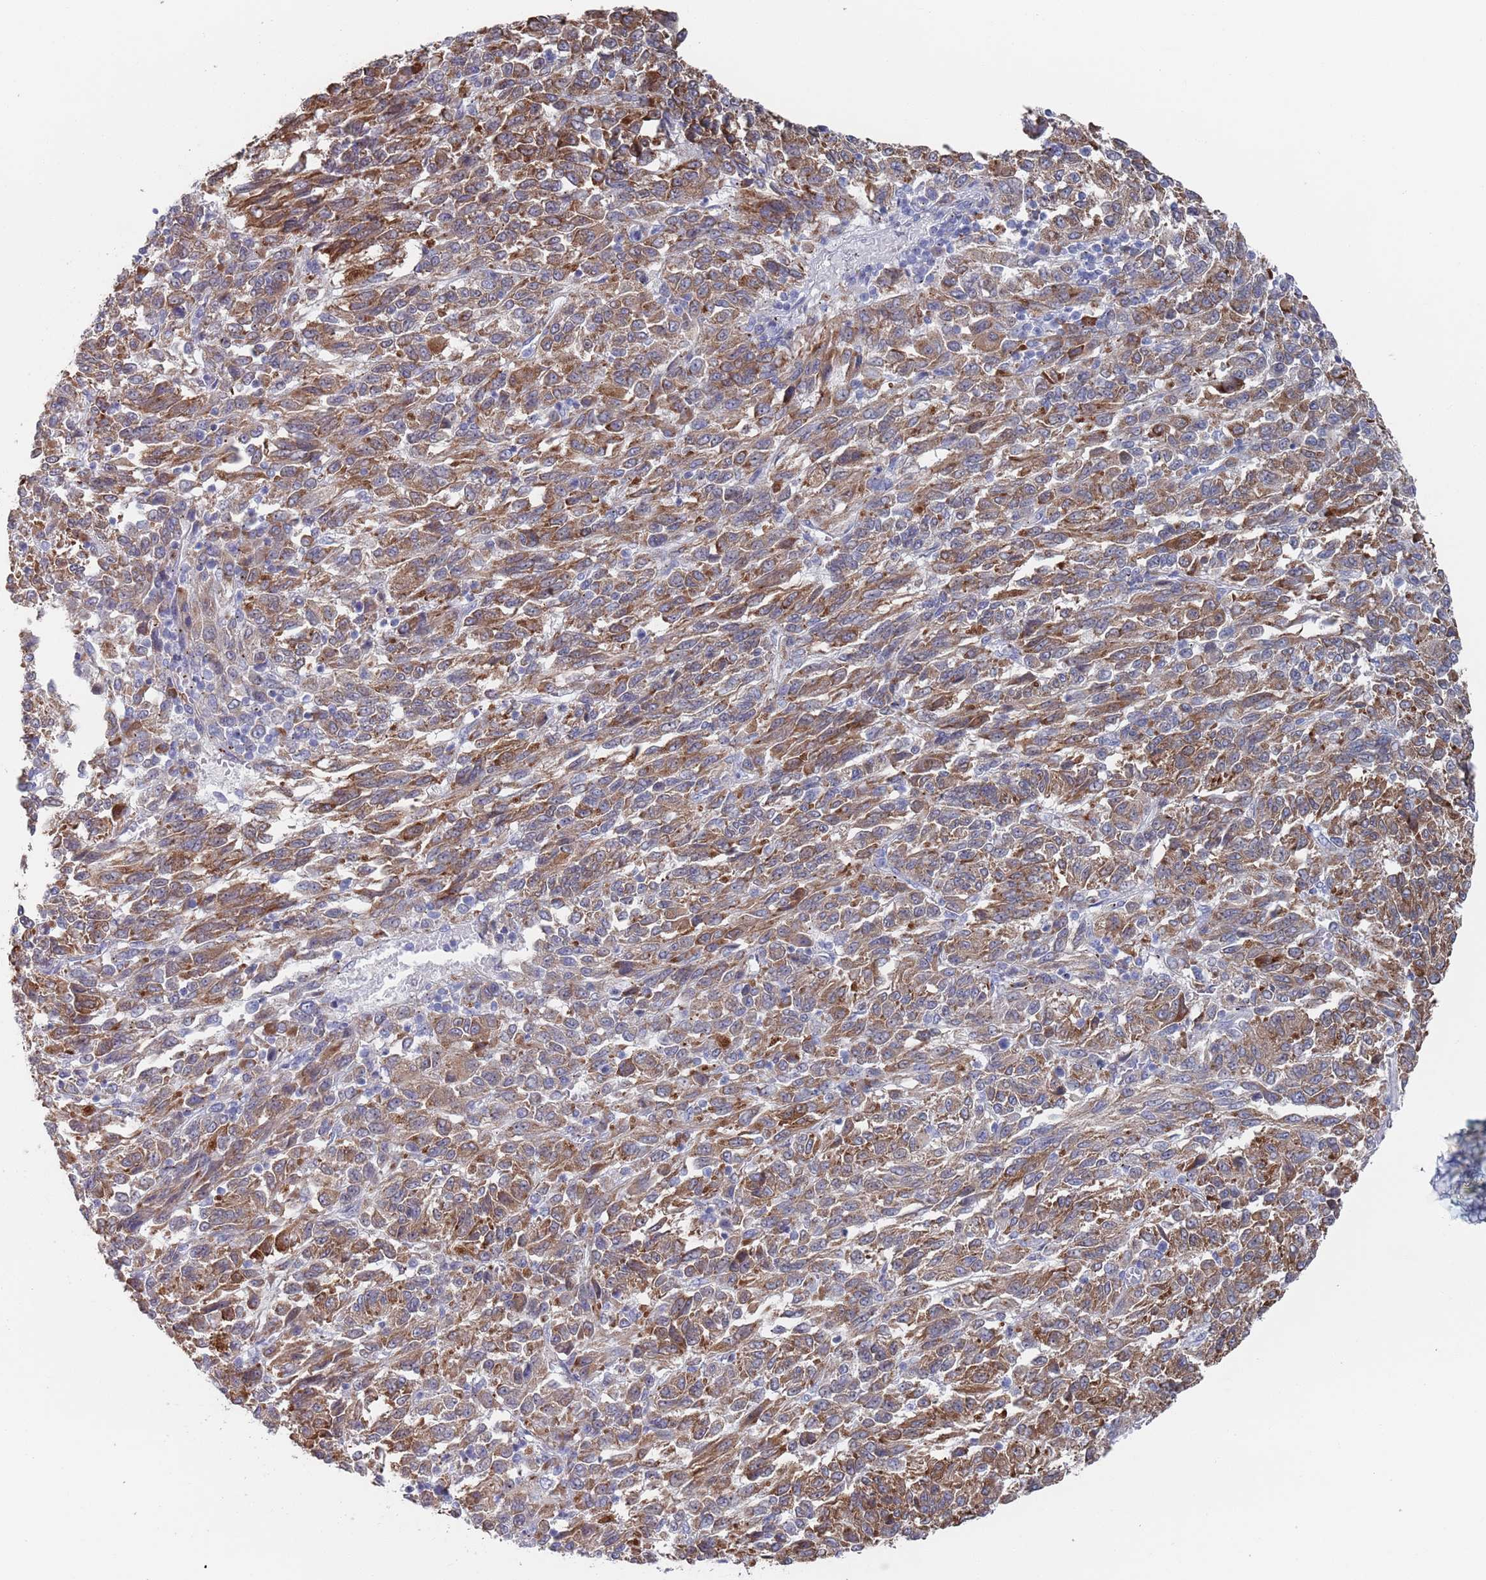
{"staining": {"intensity": "moderate", "quantity": ">75%", "location": "cytoplasmic/membranous"}, "tissue": "melanoma", "cell_type": "Tumor cells", "image_type": "cancer", "snomed": [{"axis": "morphology", "description": "Malignant melanoma, Metastatic site"}, {"axis": "topography", "description": "Lung"}], "caption": "Protein expression analysis of human malignant melanoma (metastatic site) reveals moderate cytoplasmic/membranous staining in approximately >75% of tumor cells.", "gene": "MAT1A", "patient": {"sex": "male", "age": 64}}